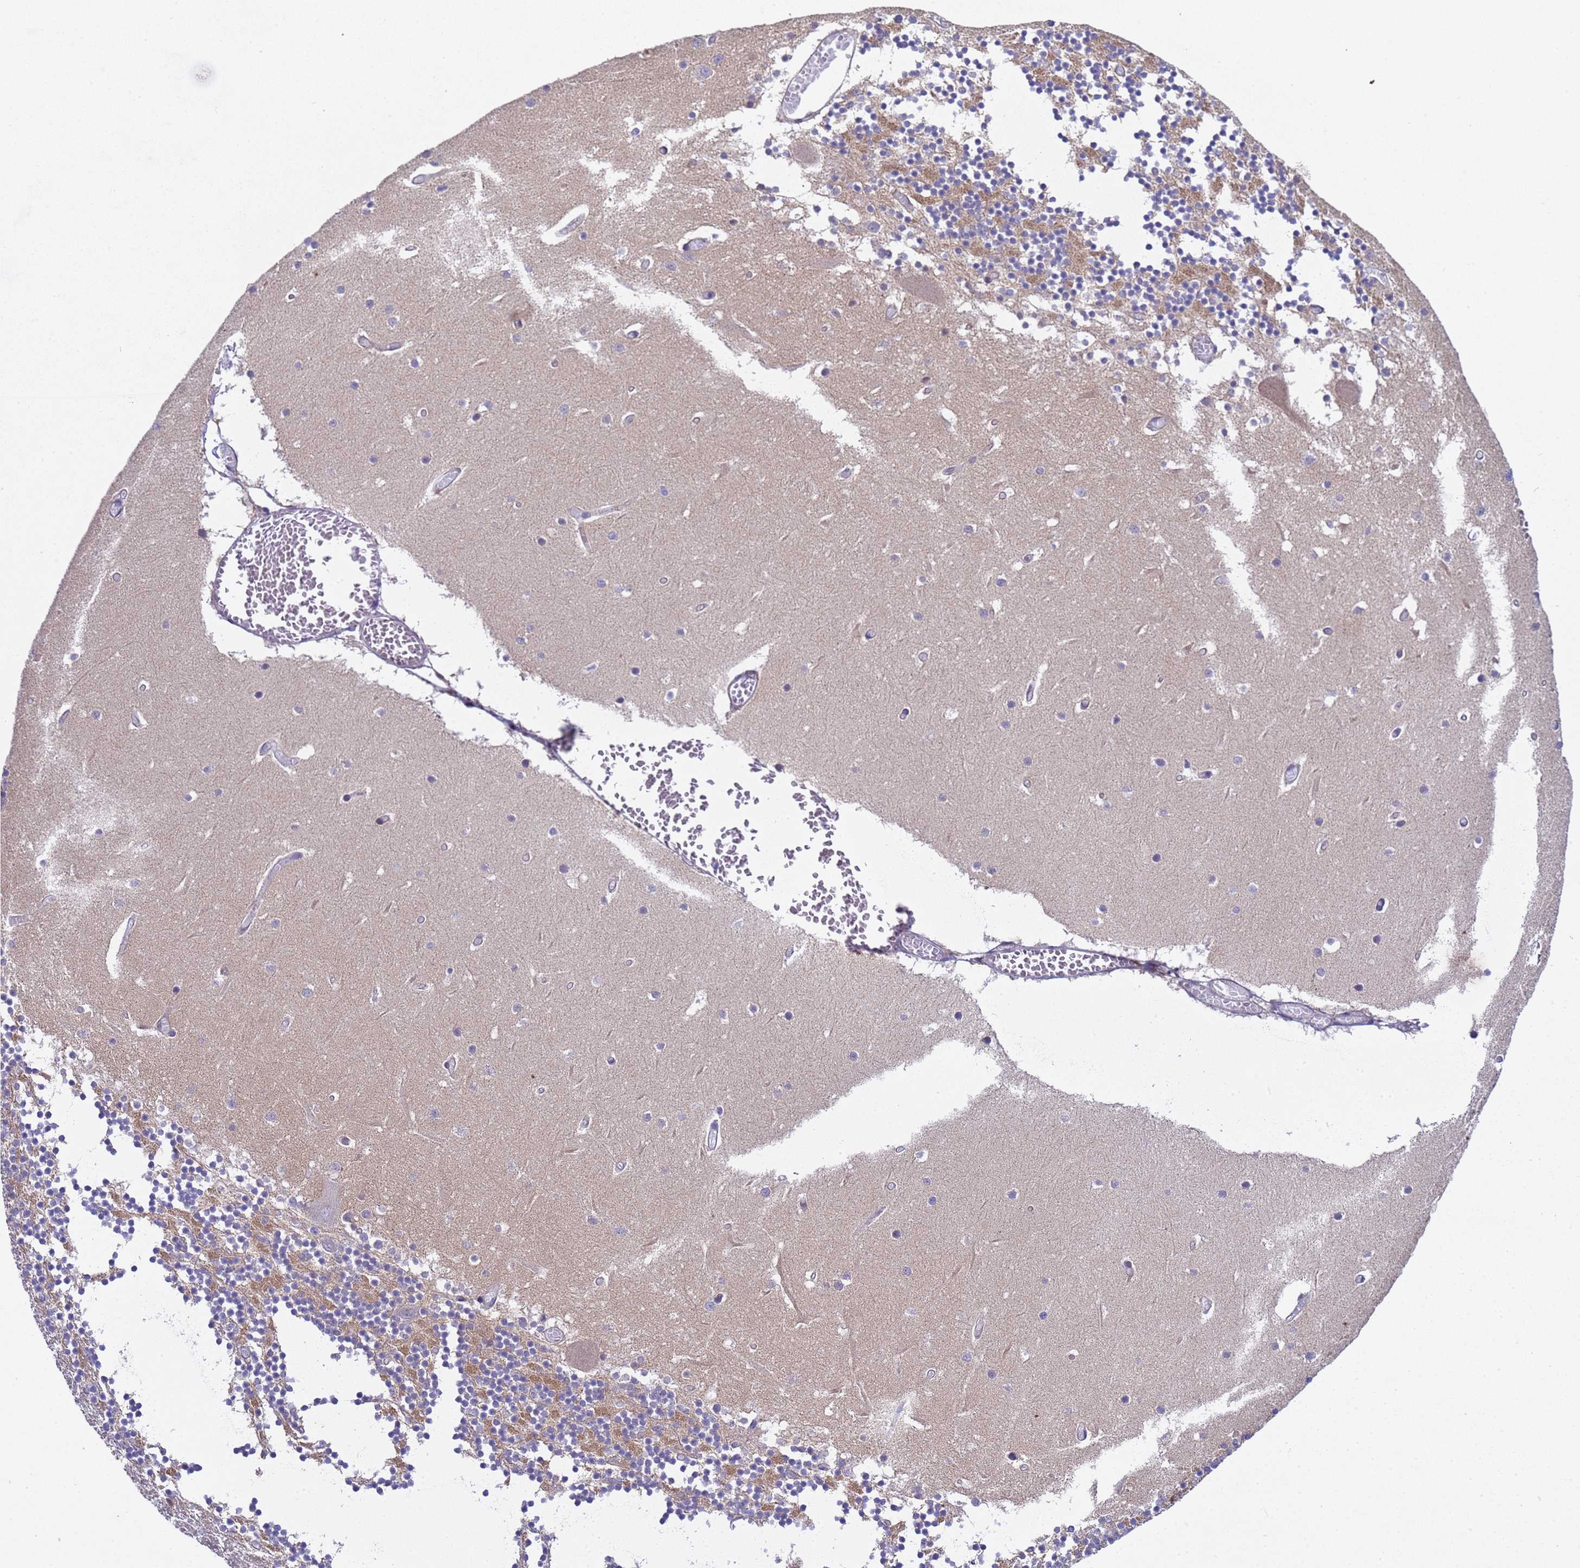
{"staining": {"intensity": "moderate", "quantity": "25%-75%", "location": "cytoplasmic/membranous"}, "tissue": "cerebellum", "cell_type": "Cells in granular layer", "image_type": "normal", "snomed": [{"axis": "morphology", "description": "Normal tissue, NOS"}, {"axis": "topography", "description": "Cerebellum"}], "caption": "The immunohistochemical stain shows moderate cytoplasmic/membranous expression in cells in granular layer of benign cerebellum.", "gene": "TRMT10A", "patient": {"sex": "female", "age": 28}}